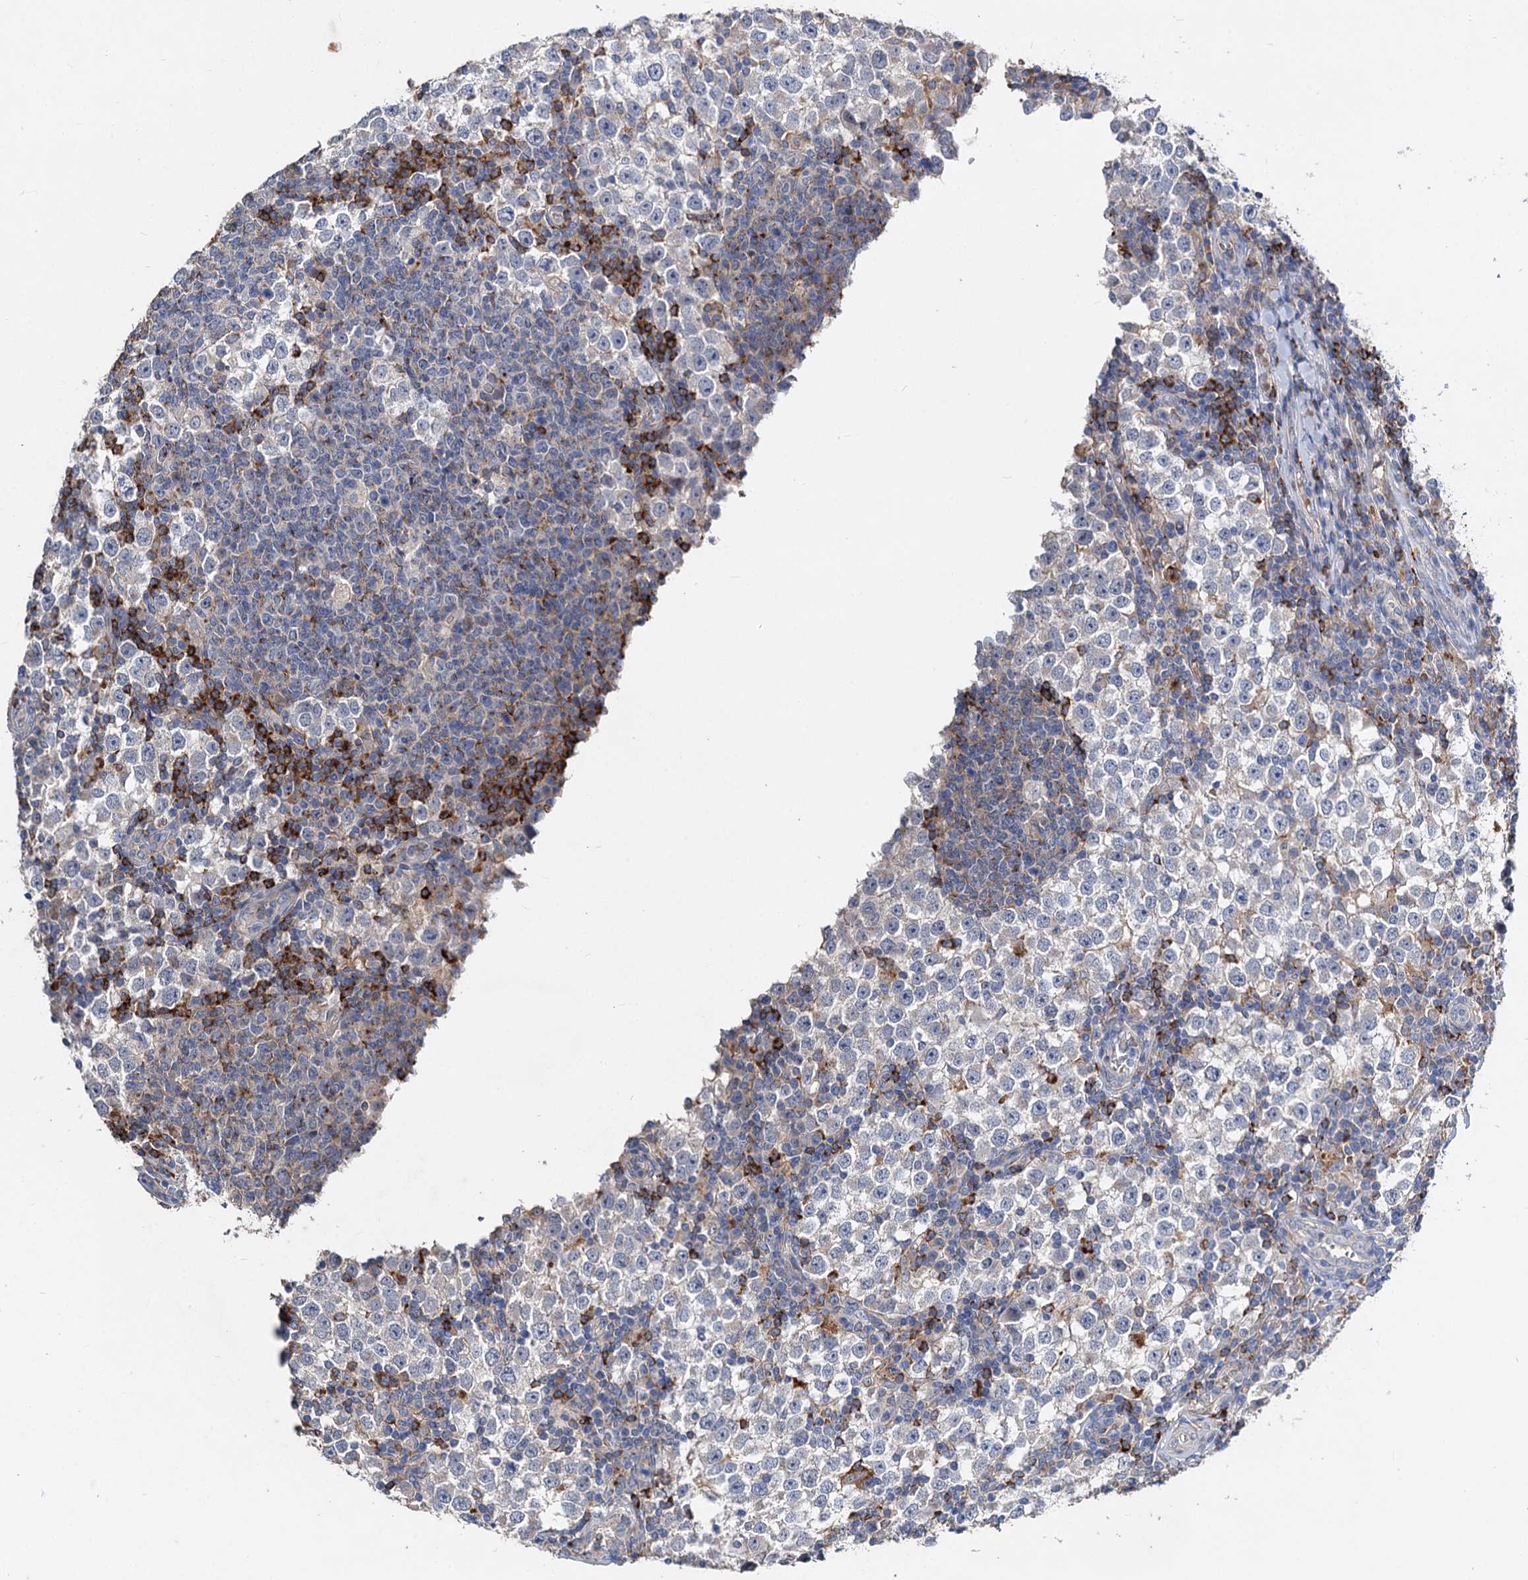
{"staining": {"intensity": "negative", "quantity": "none", "location": "none"}, "tissue": "testis cancer", "cell_type": "Tumor cells", "image_type": "cancer", "snomed": [{"axis": "morphology", "description": "Seminoma, NOS"}, {"axis": "topography", "description": "Testis"}], "caption": "High magnification brightfield microscopy of testis cancer (seminoma) stained with DAB (3,3'-diaminobenzidine) (brown) and counterstained with hematoxylin (blue): tumor cells show no significant staining.", "gene": "HVCN1", "patient": {"sex": "male", "age": 65}}